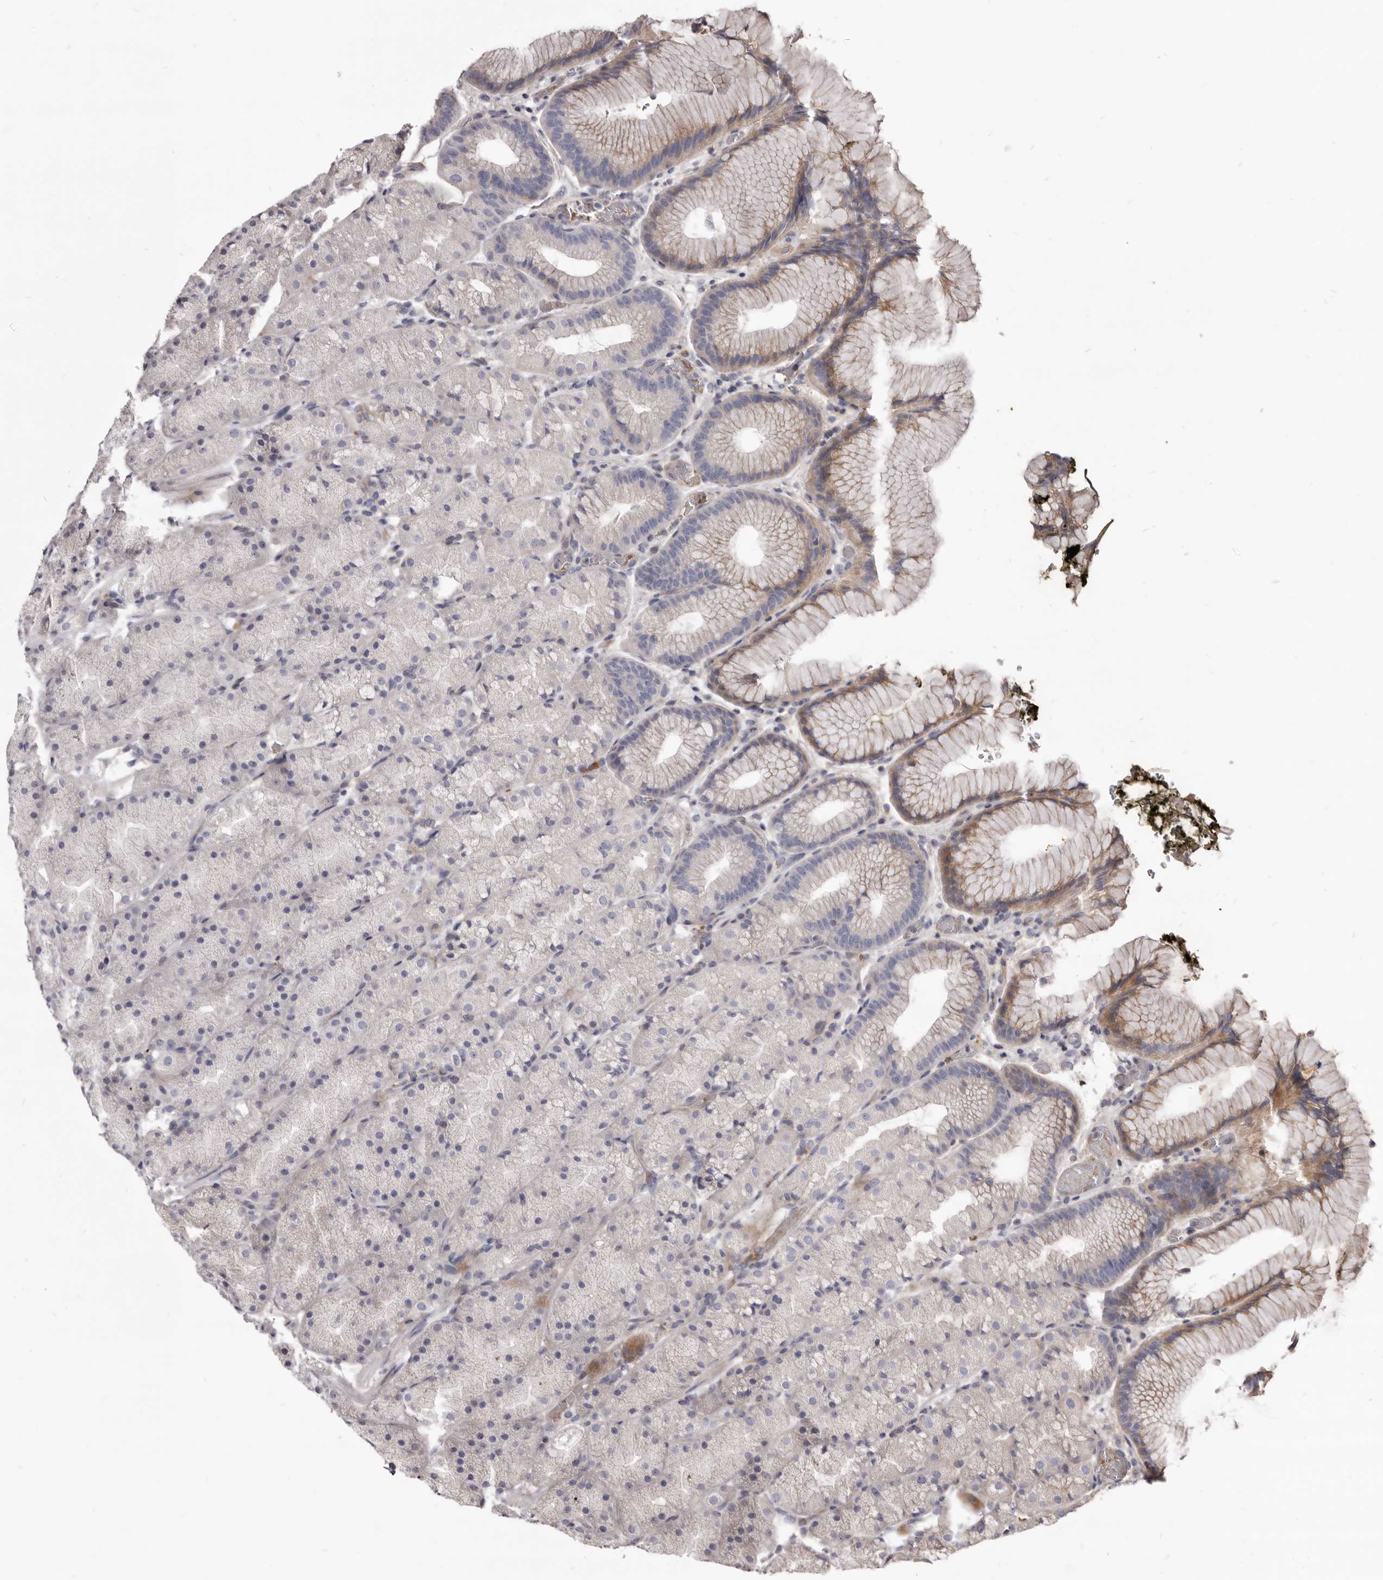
{"staining": {"intensity": "moderate", "quantity": "<25%", "location": "cytoplasmic/membranous"}, "tissue": "stomach", "cell_type": "Glandular cells", "image_type": "normal", "snomed": [{"axis": "morphology", "description": "Normal tissue, NOS"}, {"axis": "topography", "description": "Stomach, upper"}, {"axis": "topography", "description": "Stomach"}], "caption": "Approximately <25% of glandular cells in benign stomach display moderate cytoplasmic/membranous protein staining as visualized by brown immunohistochemical staining.", "gene": "FAS", "patient": {"sex": "male", "age": 48}}